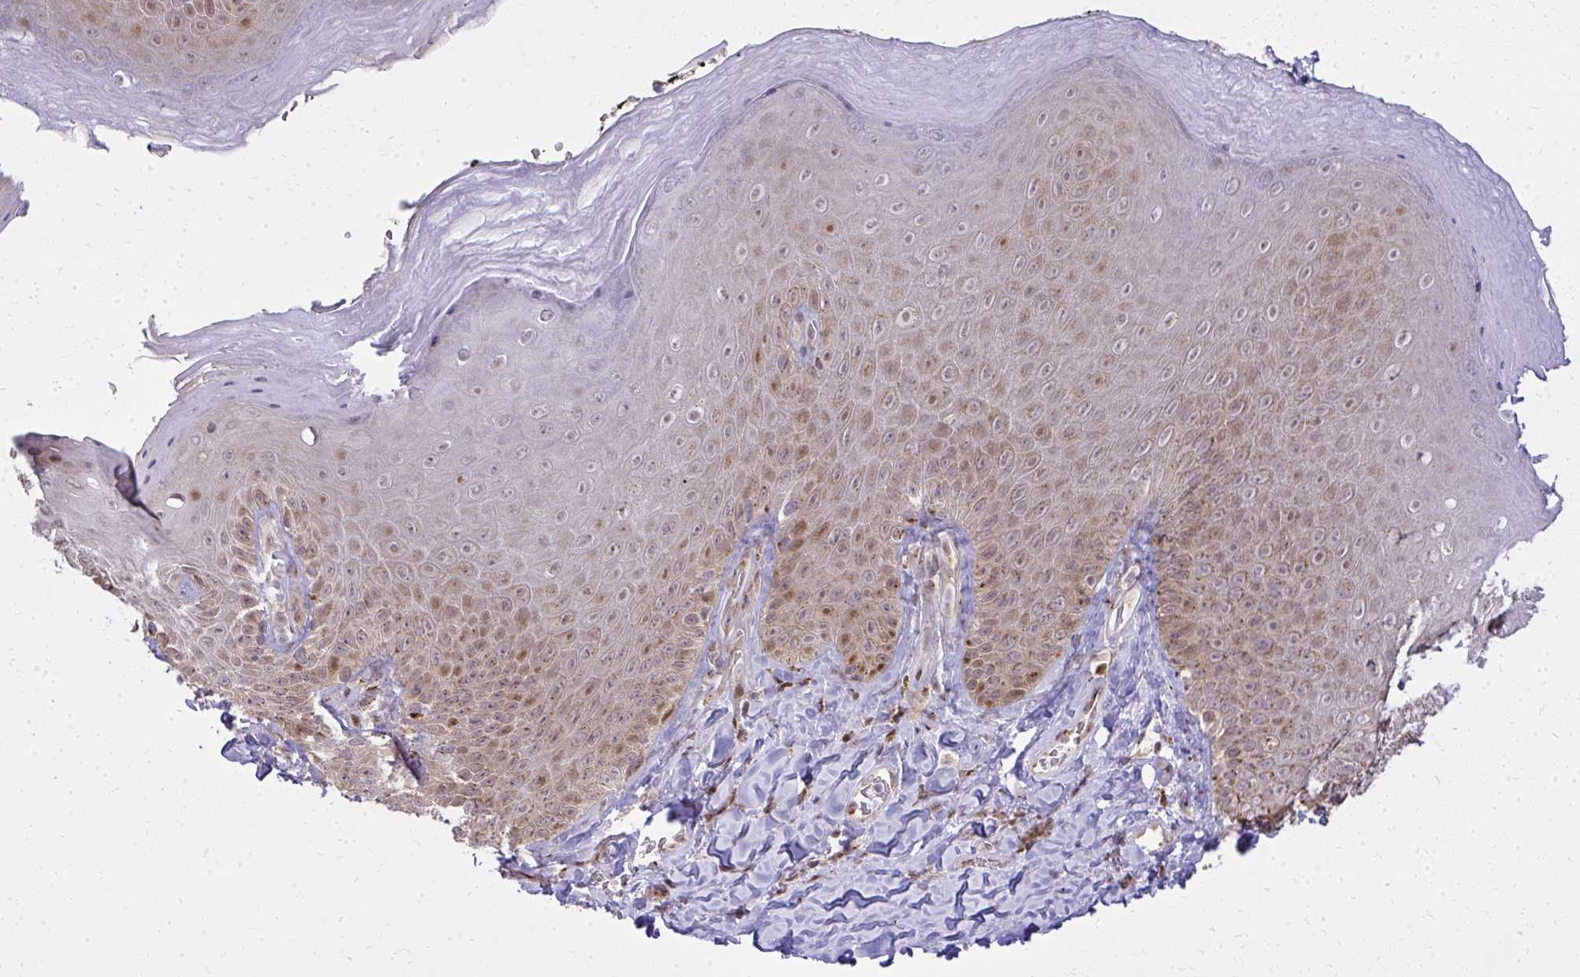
{"staining": {"intensity": "moderate", "quantity": "25%-75%", "location": "nuclear"}, "tissue": "skin", "cell_type": "Epidermal cells", "image_type": "normal", "snomed": [{"axis": "morphology", "description": "Normal tissue, NOS"}, {"axis": "topography", "description": "Anal"}, {"axis": "topography", "description": "Peripheral nerve tissue"}], "caption": "This is a micrograph of IHC staining of unremarkable skin, which shows moderate expression in the nuclear of epidermal cells.", "gene": "PIGY", "patient": {"sex": "male", "age": 53}}